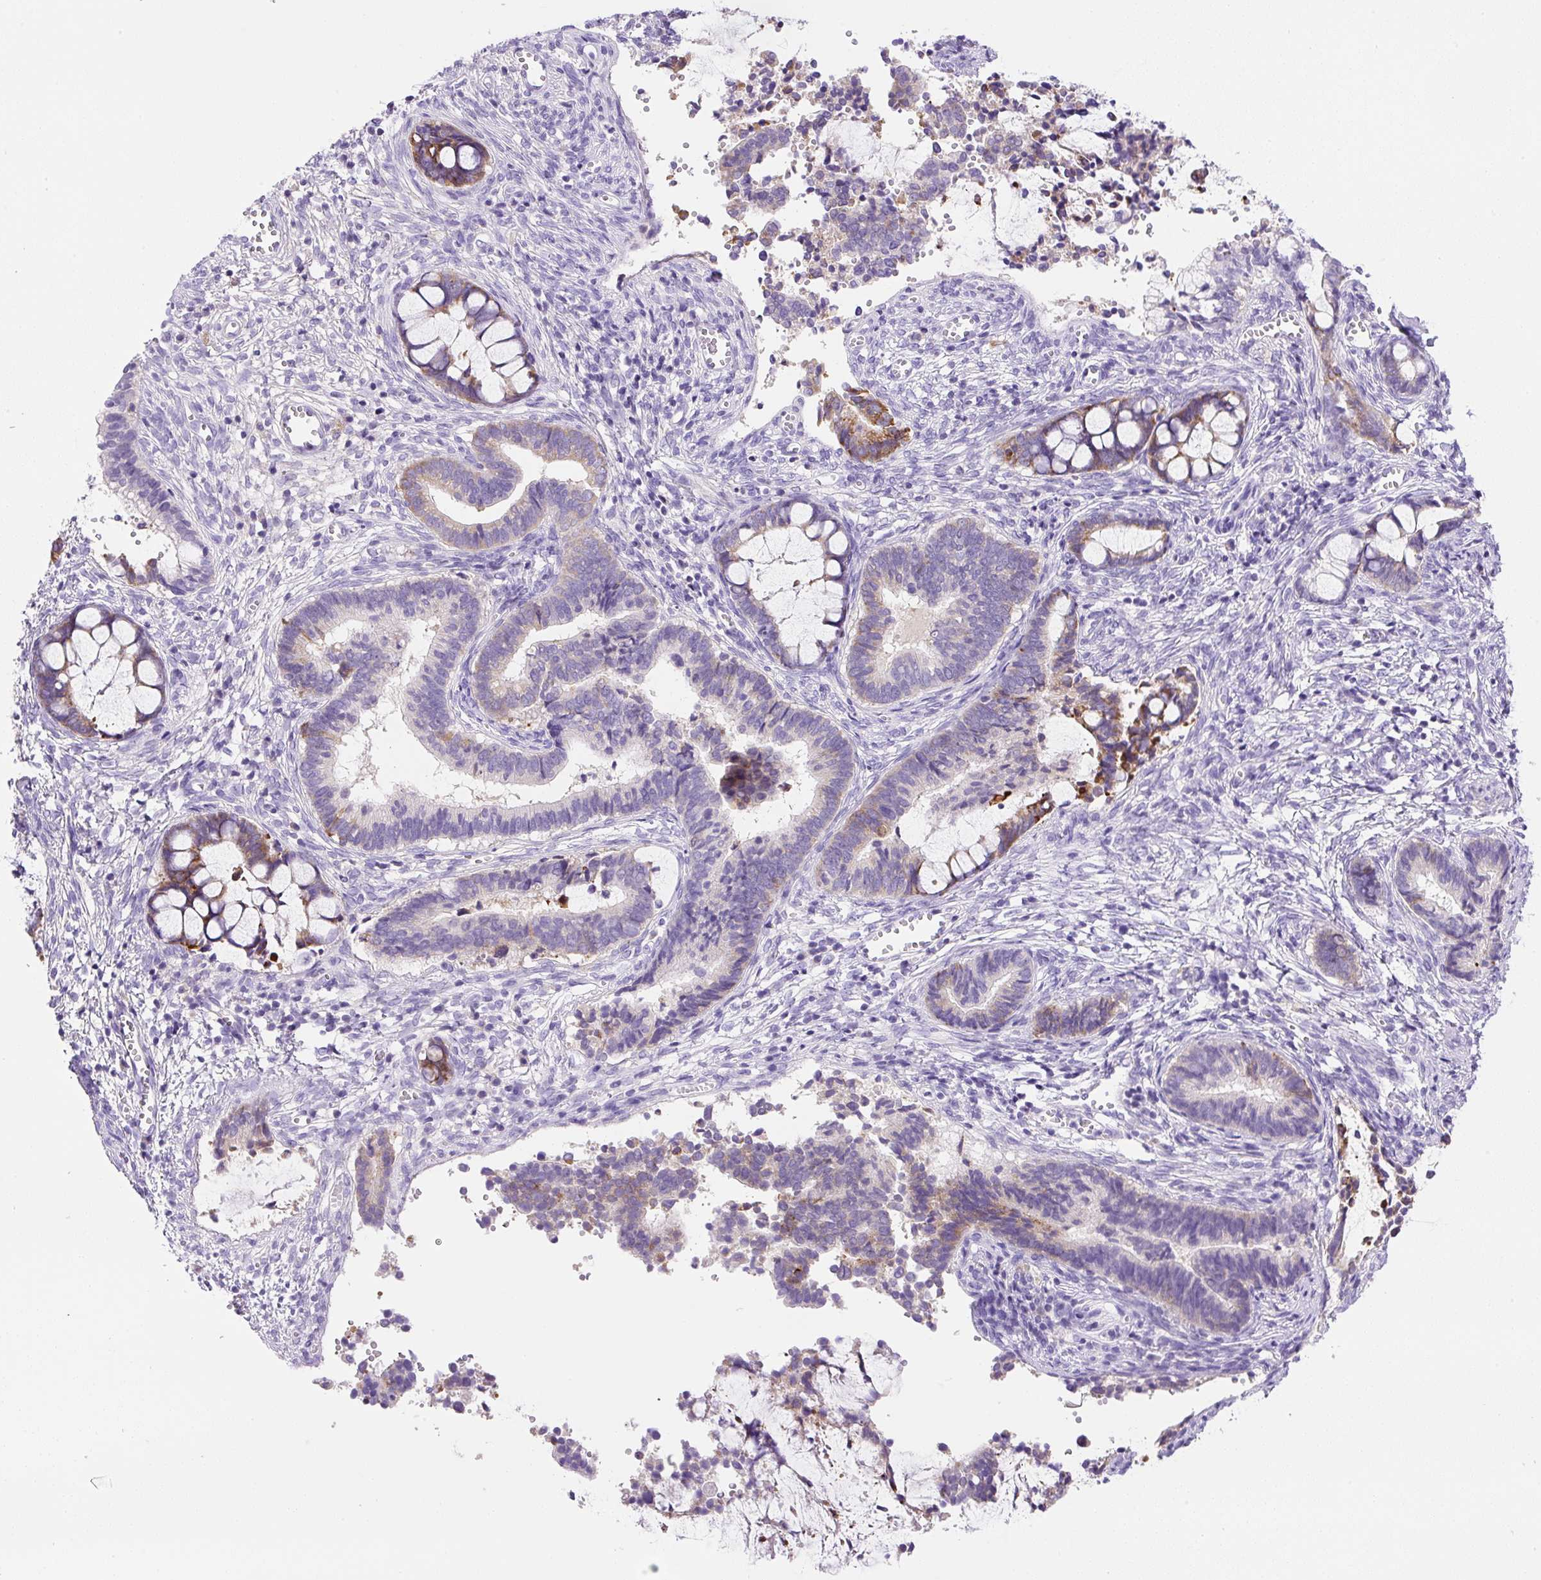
{"staining": {"intensity": "negative", "quantity": "none", "location": "none"}, "tissue": "cervical cancer", "cell_type": "Tumor cells", "image_type": "cancer", "snomed": [{"axis": "morphology", "description": "Adenocarcinoma, NOS"}, {"axis": "topography", "description": "Cervix"}], "caption": "IHC micrograph of cervical cancer (adenocarcinoma) stained for a protein (brown), which displays no staining in tumor cells. (DAB IHC visualized using brightfield microscopy, high magnification).", "gene": "NDST3", "patient": {"sex": "female", "age": 44}}